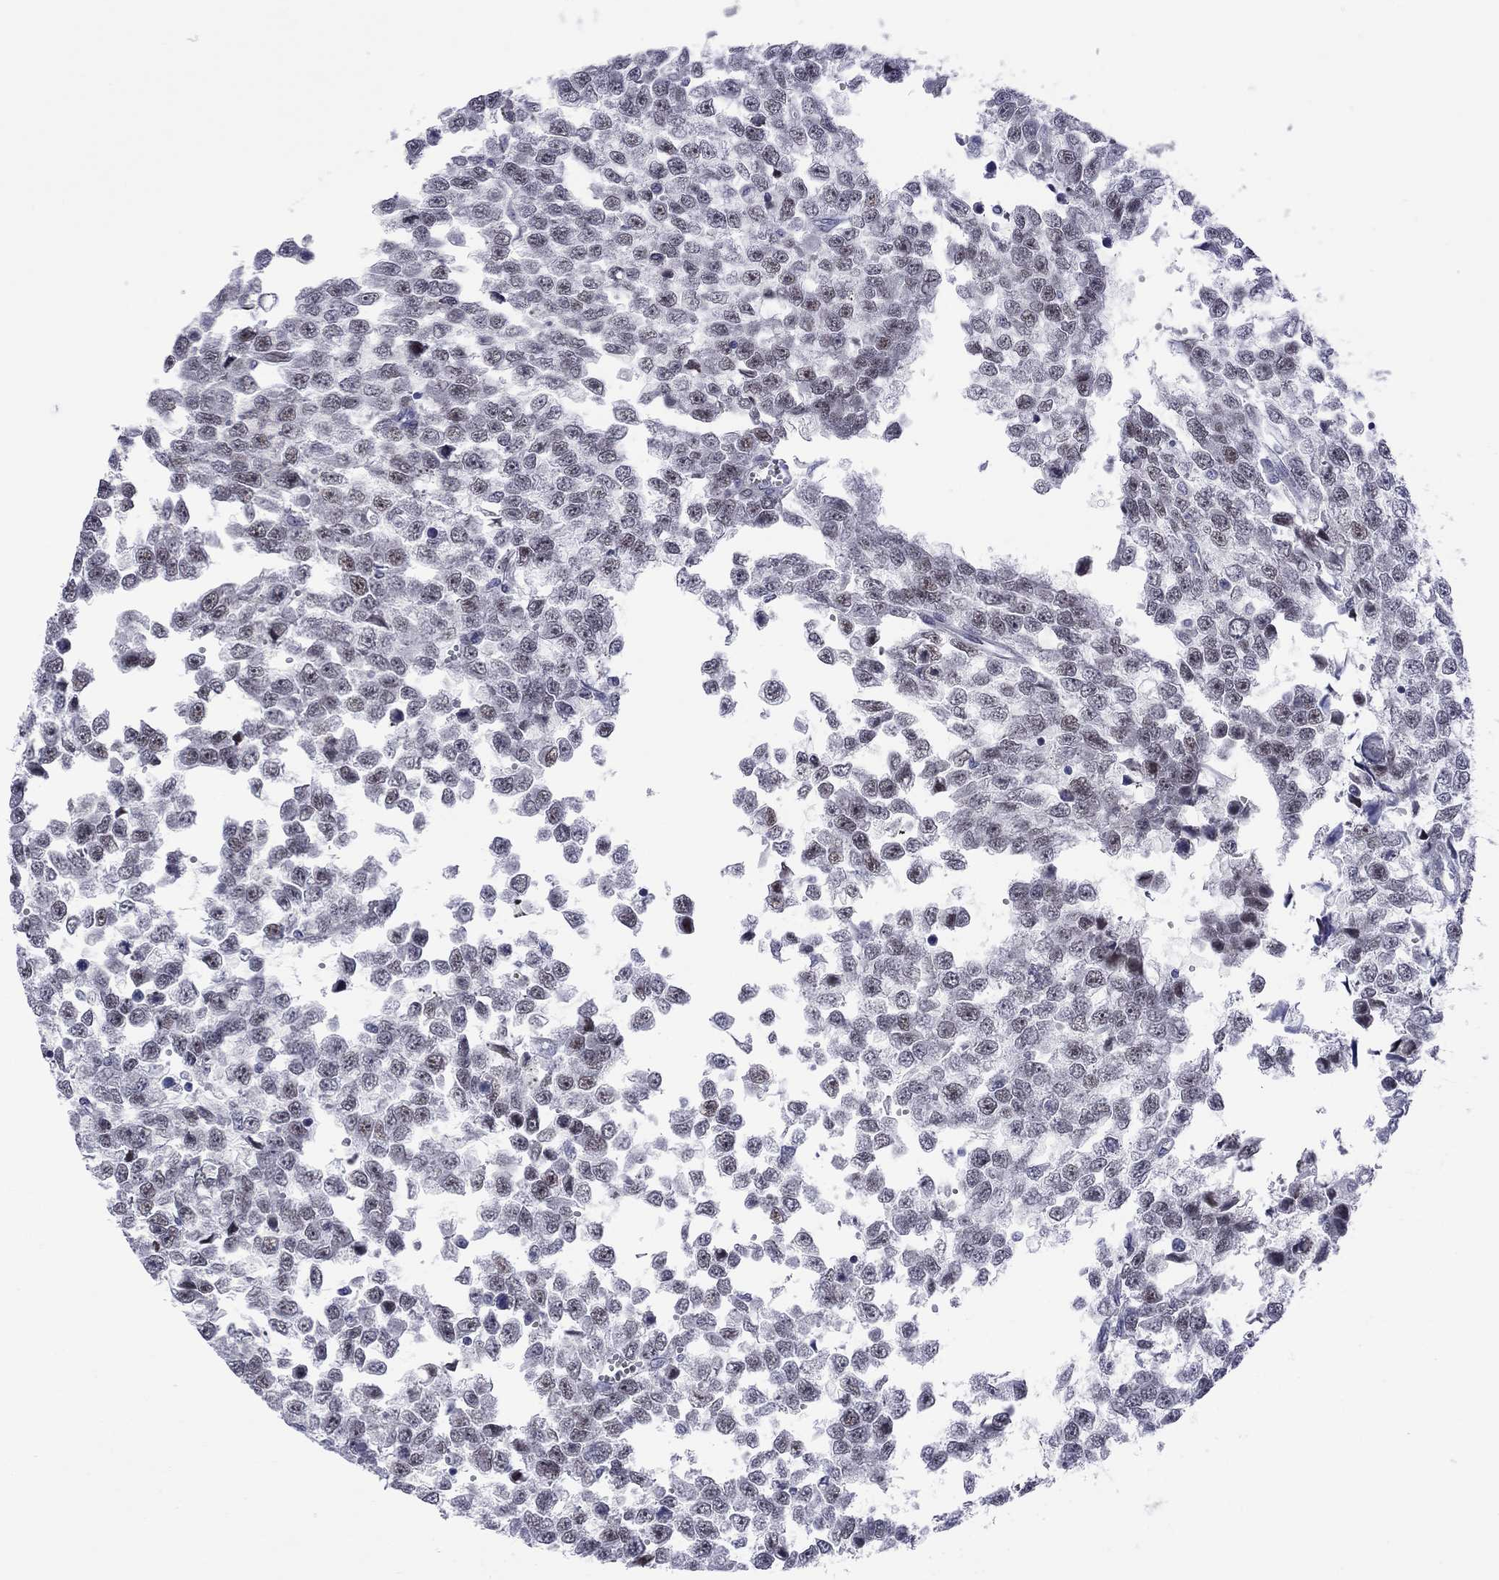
{"staining": {"intensity": "weak", "quantity": "25%-75%", "location": "nuclear"}, "tissue": "testis cancer", "cell_type": "Tumor cells", "image_type": "cancer", "snomed": [{"axis": "morphology", "description": "Normal tissue, NOS"}, {"axis": "morphology", "description": "Seminoma, NOS"}, {"axis": "topography", "description": "Testis"}, {"axis": "topography", "description": "Epididymis"}], "caption": "The micrograph shows staining of seminoma (testis), revealing weak nuclear protein expression (brown color) within tumor cells.", "gene": "POU5F2", "patient": {"sex": "male", "age": 34}}